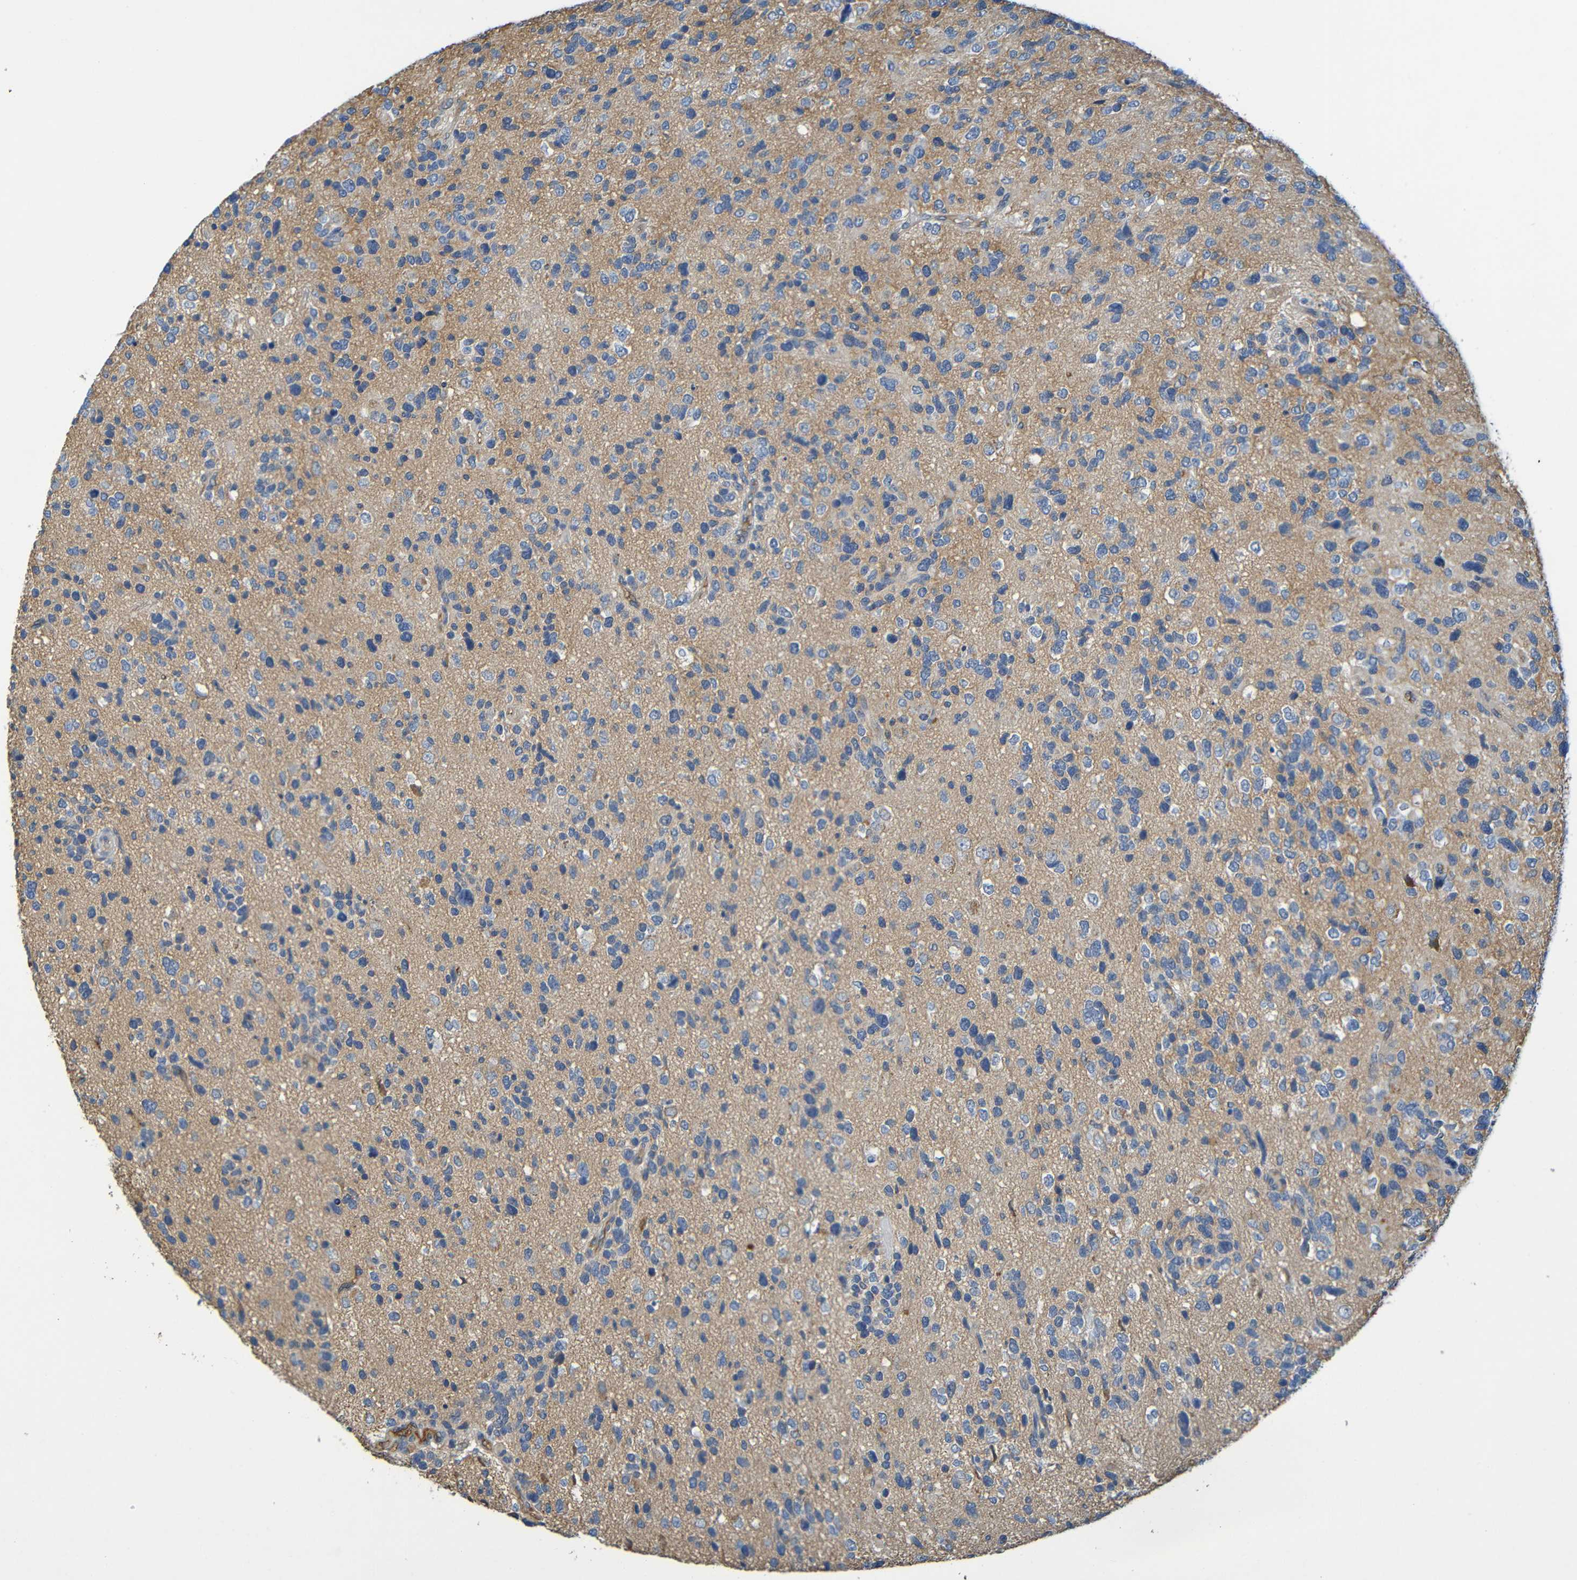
{"staining": {"intensity": "weak", "quantity": "25%-75%", "location": "cytoplasmic/membranous"}, "tissue": "glioma", "cell_type": "Tumor cells", "image_type": "cancer", "snomed": [{"axis": "morphology", "description": "Glioma, malignant, High grade"}, {"axis": "topography", "description": "Brain"}], "caption": "Glioma stained with DAB (3,3'-diaminobenzidine) IHC exhibits low levels of weak cytoplasmic/membranous expression in approximately 25%-75% of tumor cells. The staining was performed using DAB (3,3'-diaminobenzidine), with brown indicating positive protein expression. Nuclei are stained blue with hematoxylin.", "gene": "C1QA", "patient": {"sex": "female", "age": 58}}